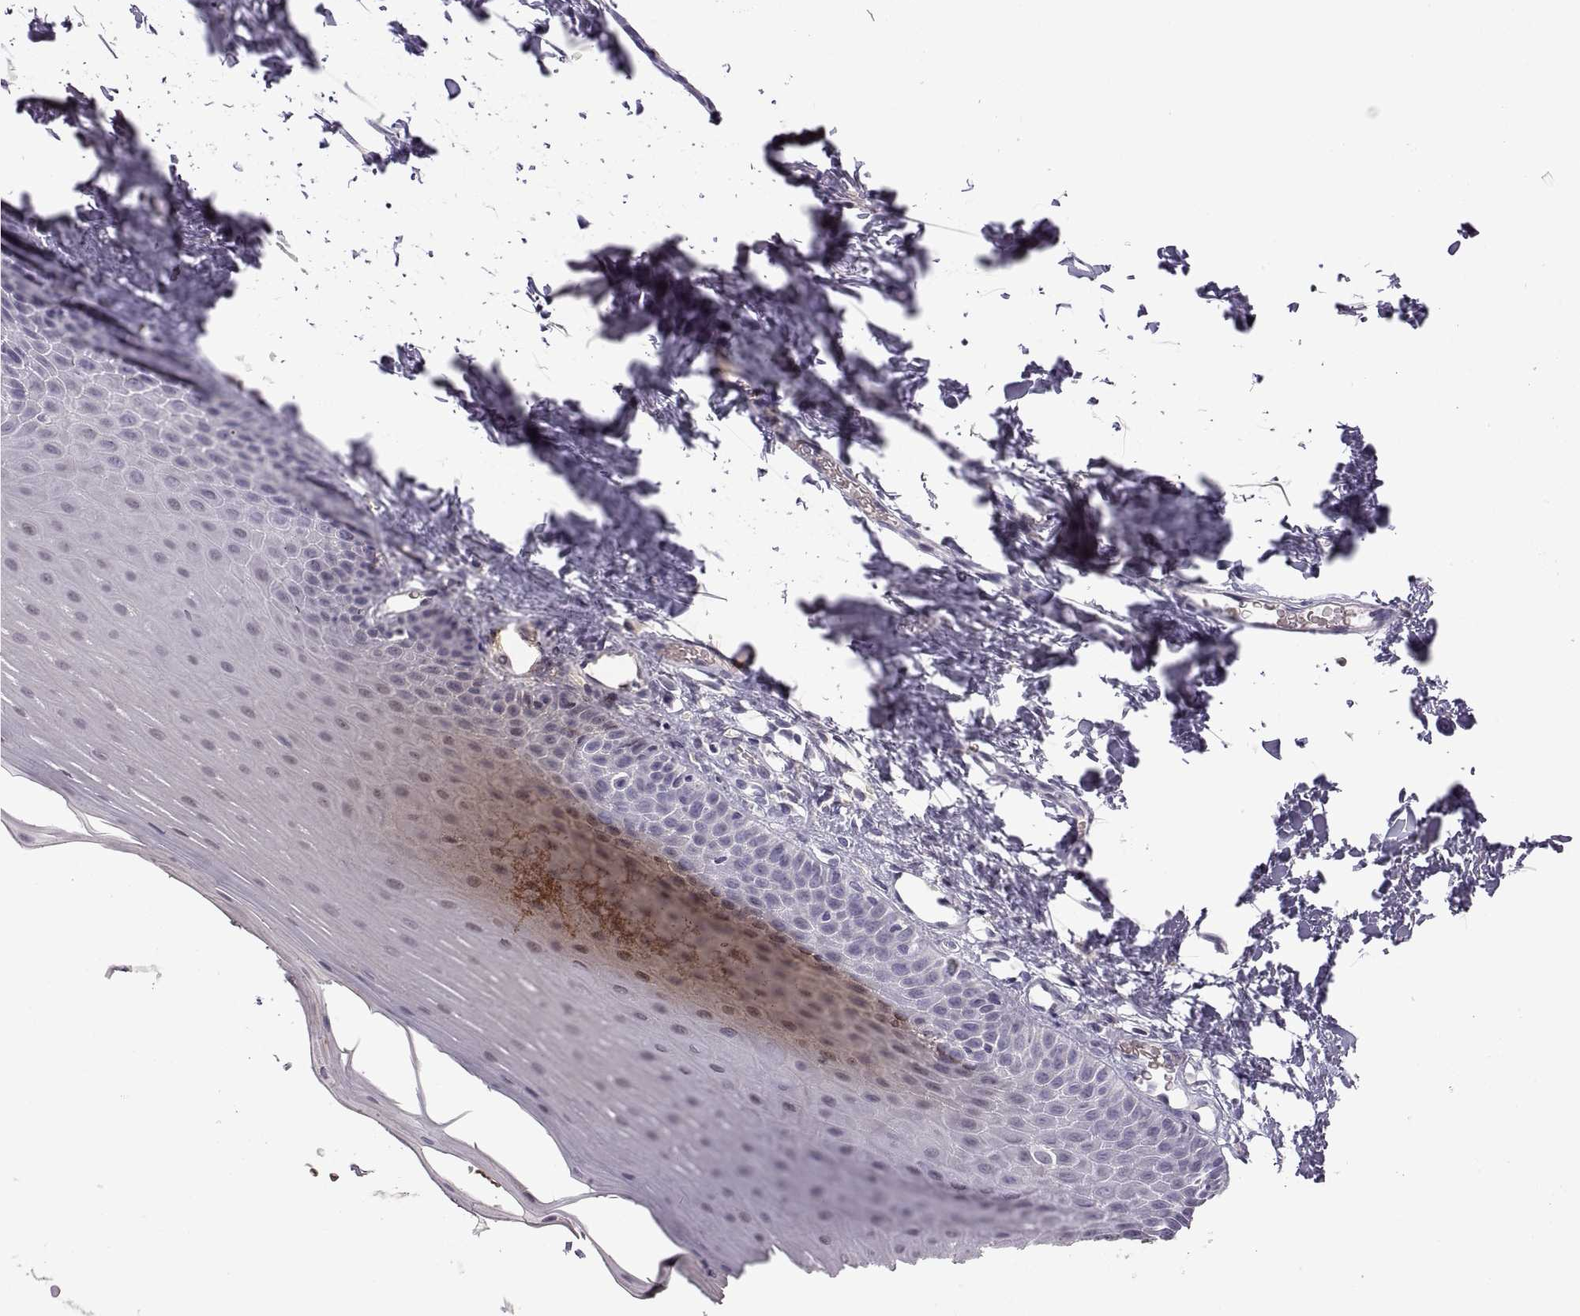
{"staining": {"intensity": "negative", "quantity": "none", "location": "none"}, "tissue": "oral mucosa", "cell_type": "Squamous epithelial cells", "image_type": "normal", "snomed": [{"axis": "morphology", "description": "Normal tissue, NOS"}, {"axis": "topography", "description": "Oral tissue"}], "caption": "High power microscopy histopathology image of an immunohistochemistry (IHC) photomicrograph of benign oral mucosa, revealing no significant expression in squamous epithelial cells. (Brightfield microscopy of DAB immunohistochemistry at high magnification).", "gene": "MEIOC", "patient": {"sex": "male", "age": 81}}